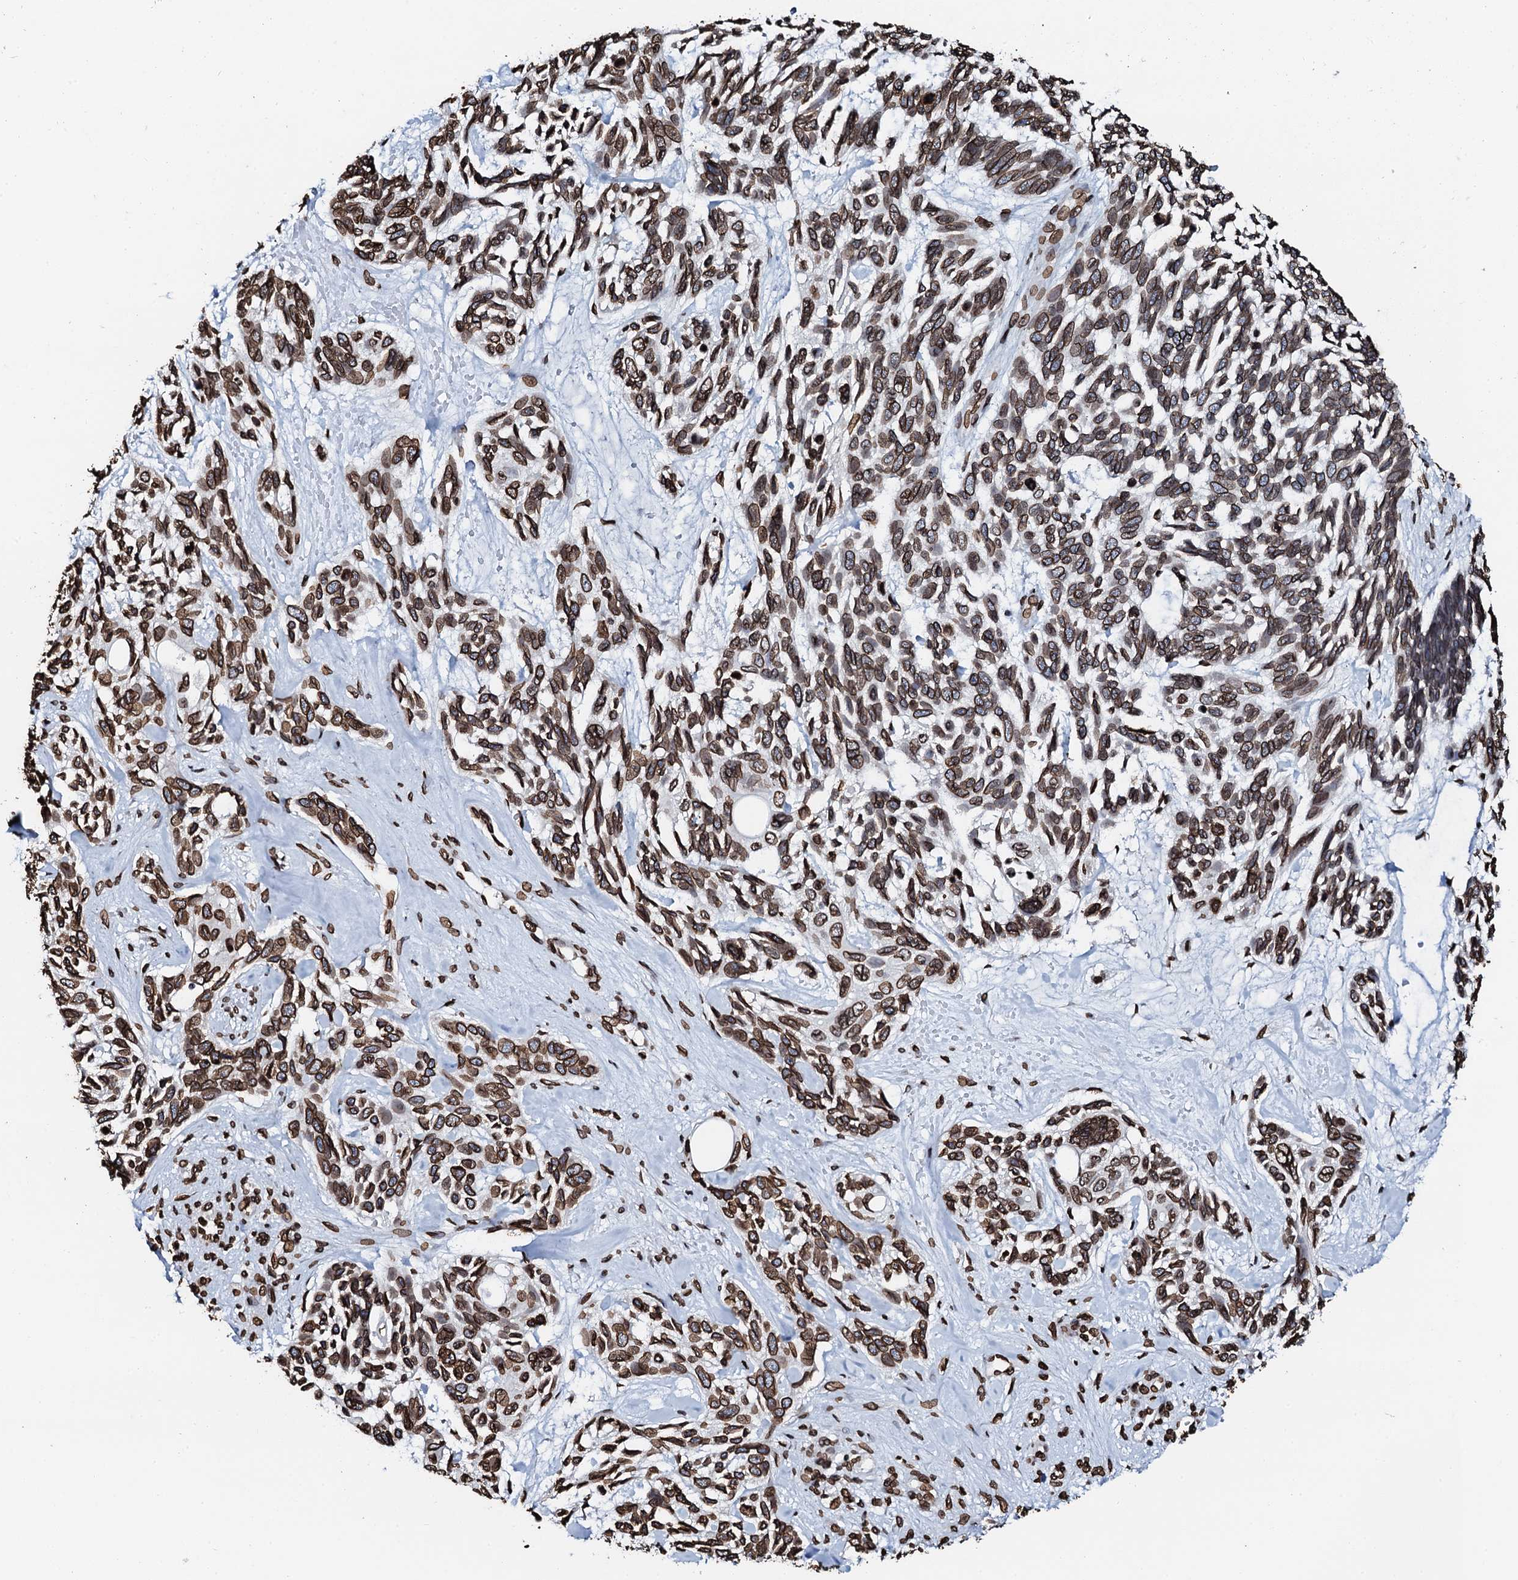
{"staining": {"intensity": "strong", "quantity": ">75%", "location": "cytoplasmic/membranous,nuclear"}, "tissue": "skin cancer", "cell_type": "Tumor cells", "image_type": "cancer", "snomed": [{"axis": "morphology", "description": "Basal cell carcinoma"}, {"axis": "topography", "description": "Skin"}], "caption": "Strong cytoplasmic/membranous and nuclear staining is seen in about >75% of tumor cells in skin cancer. (Brightfield microscopy of DAB IHC at high magnification).", "gene": "KATNAL2", "patient": {"sex": "male", "age": 88}}